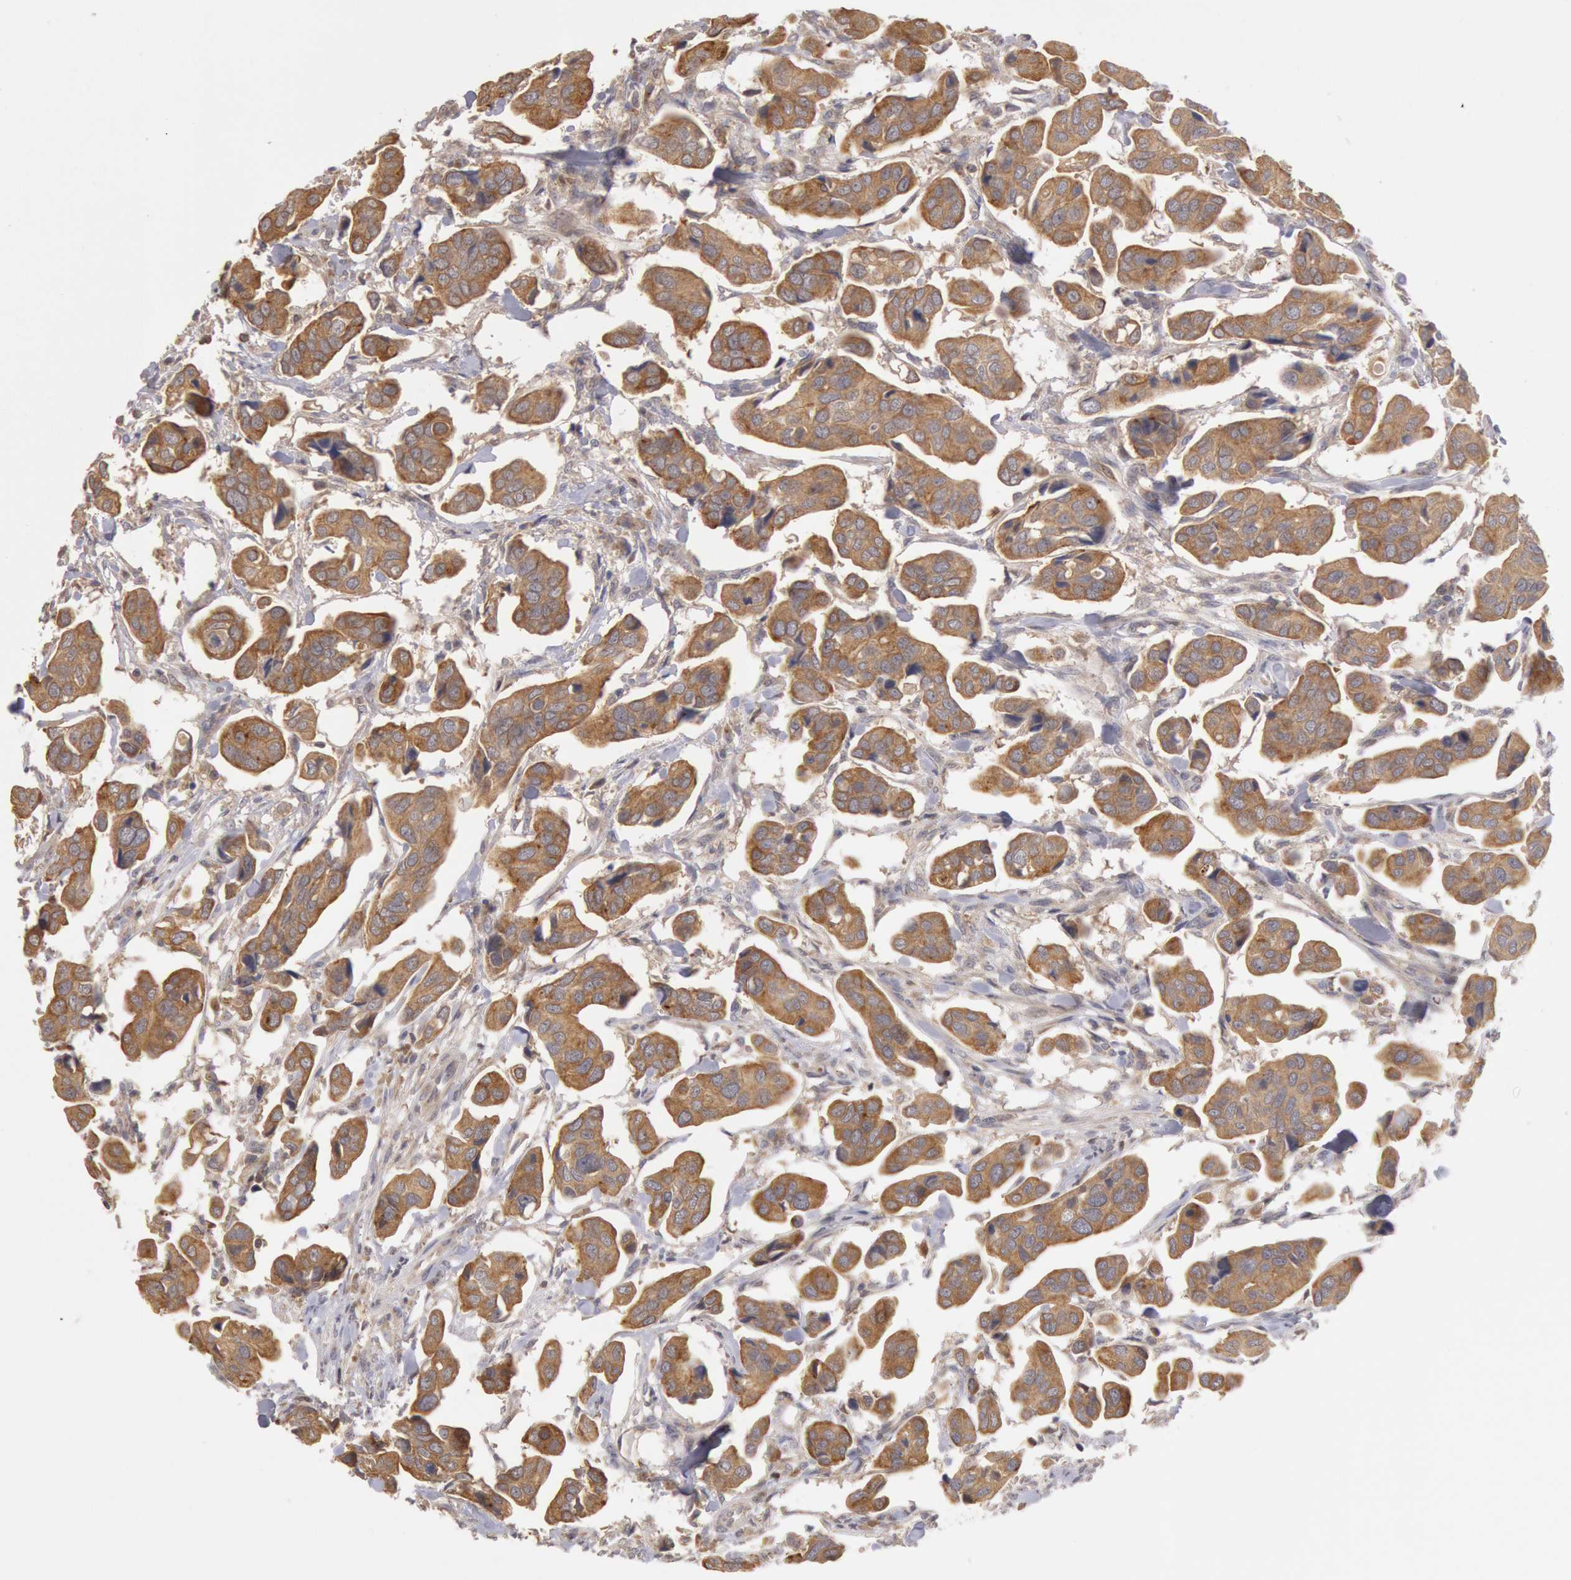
{"staining": {"intensity": "strong", "quantity": ">75%", "location": "cytoplasmic/membranous"}, "tissue": "urothelial cancer", "cell_type": "Tumor cells", "image_type": "cancer", "snomed": [{"axis": "morphology", "description": "Adenocarcinoma, NOS"}, {"axis": "topography", "description": "Urinary bladder"}], "caption": "Immunohistochemical staining of human adenocarcinoma exhibits high levels of strong cytoplasmic/membranous protein positivity in about >75% of tumor cells.", "gene": "PLA2G6", "patient": {"sex": "male", "age": 61}}